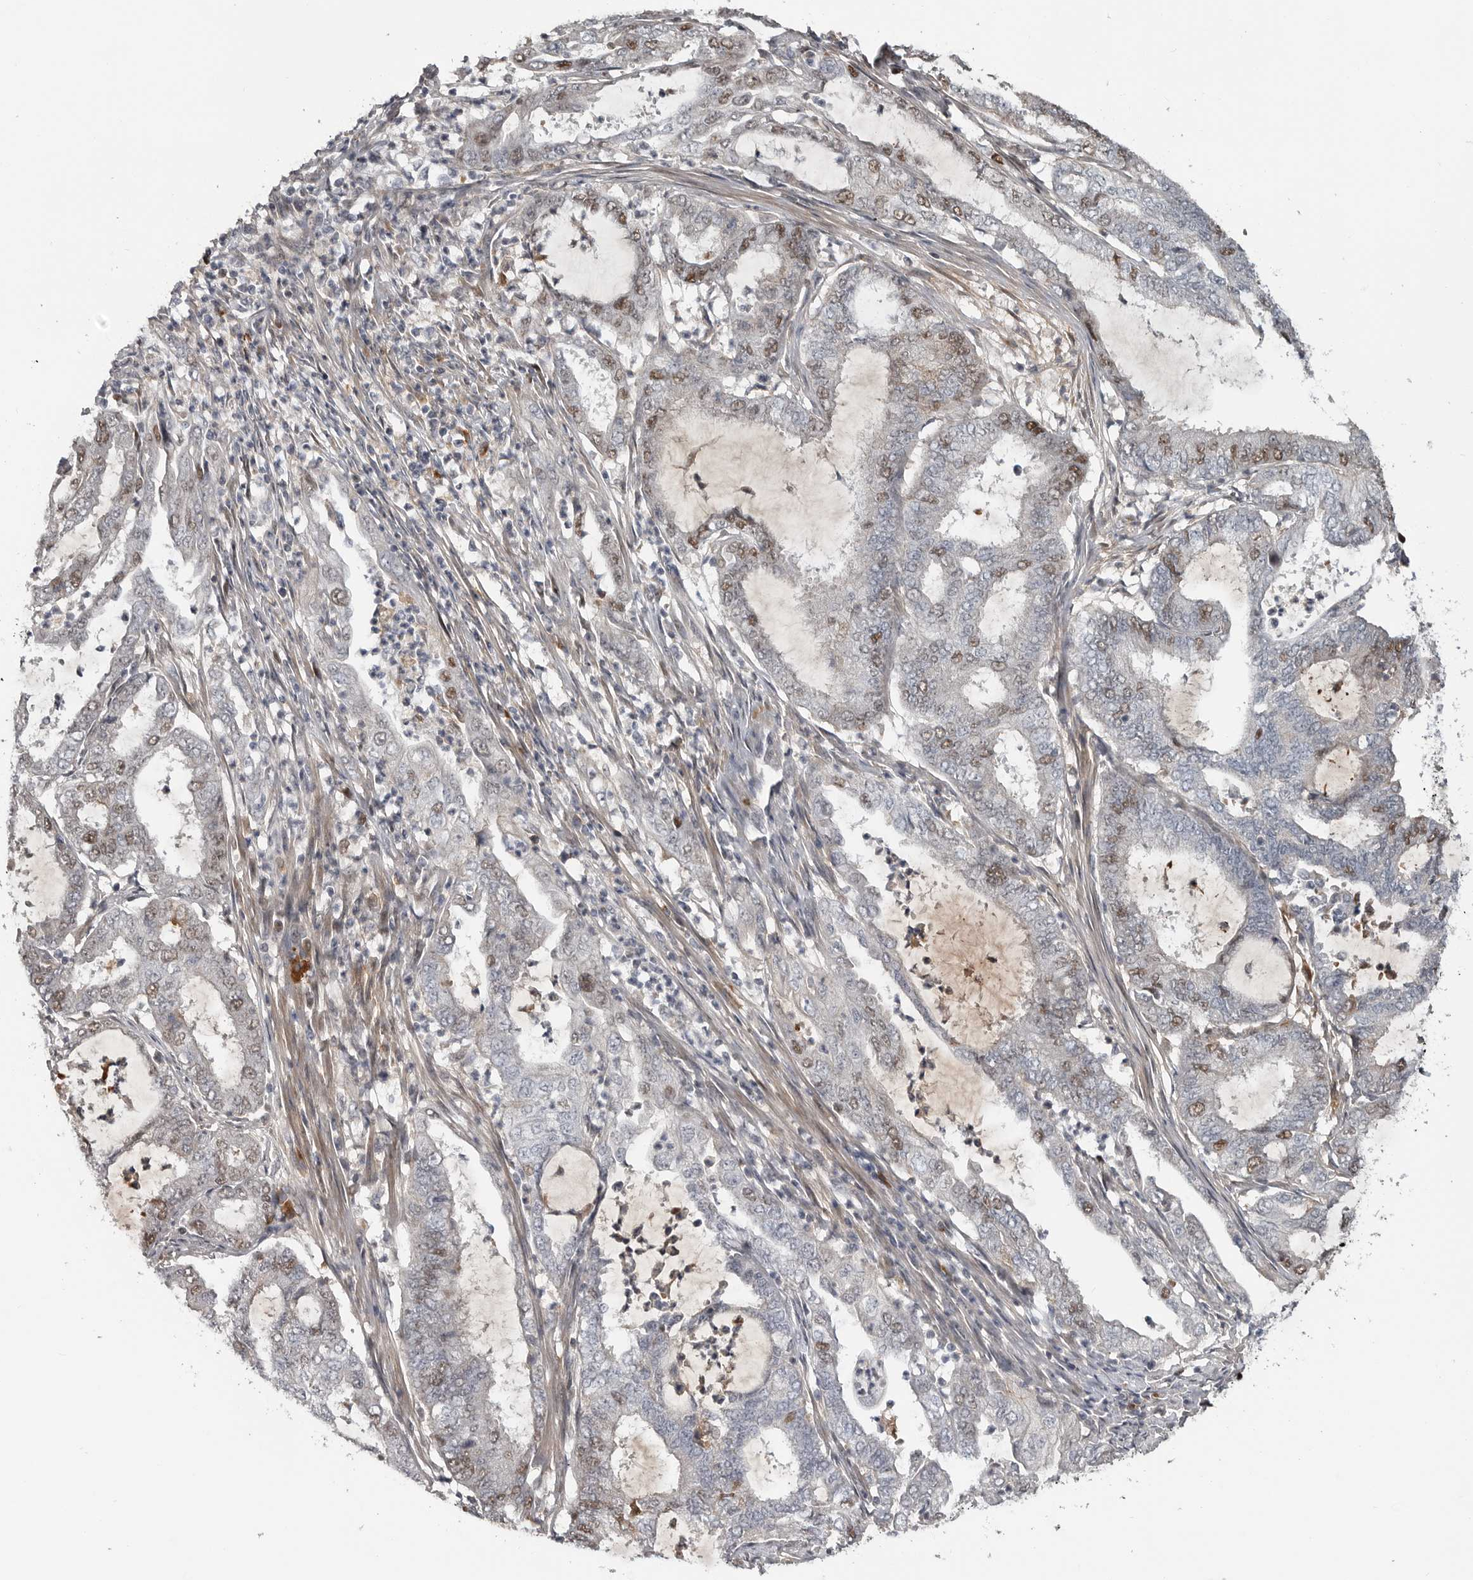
{"staining": {"intensity": "moderate", "quantity": ">75%", "location": "nuclear"}, "tissue": "endometrial cancer", "cell_type": "Tumor cells", "image_type": "cancer", "snomed": [{"axis": "morphology", "description": "Adenocarcinoma, NOS"}, {"axis": "topography", "description": "Endometrium"}], "caption": "A brown stain labels moderate nuclear expression of a protein in human endometrial cancer (adenocarcinoma) tumor cells.", "gene": "ZNF277", "patient": {"sex": "female", "age": 51}}